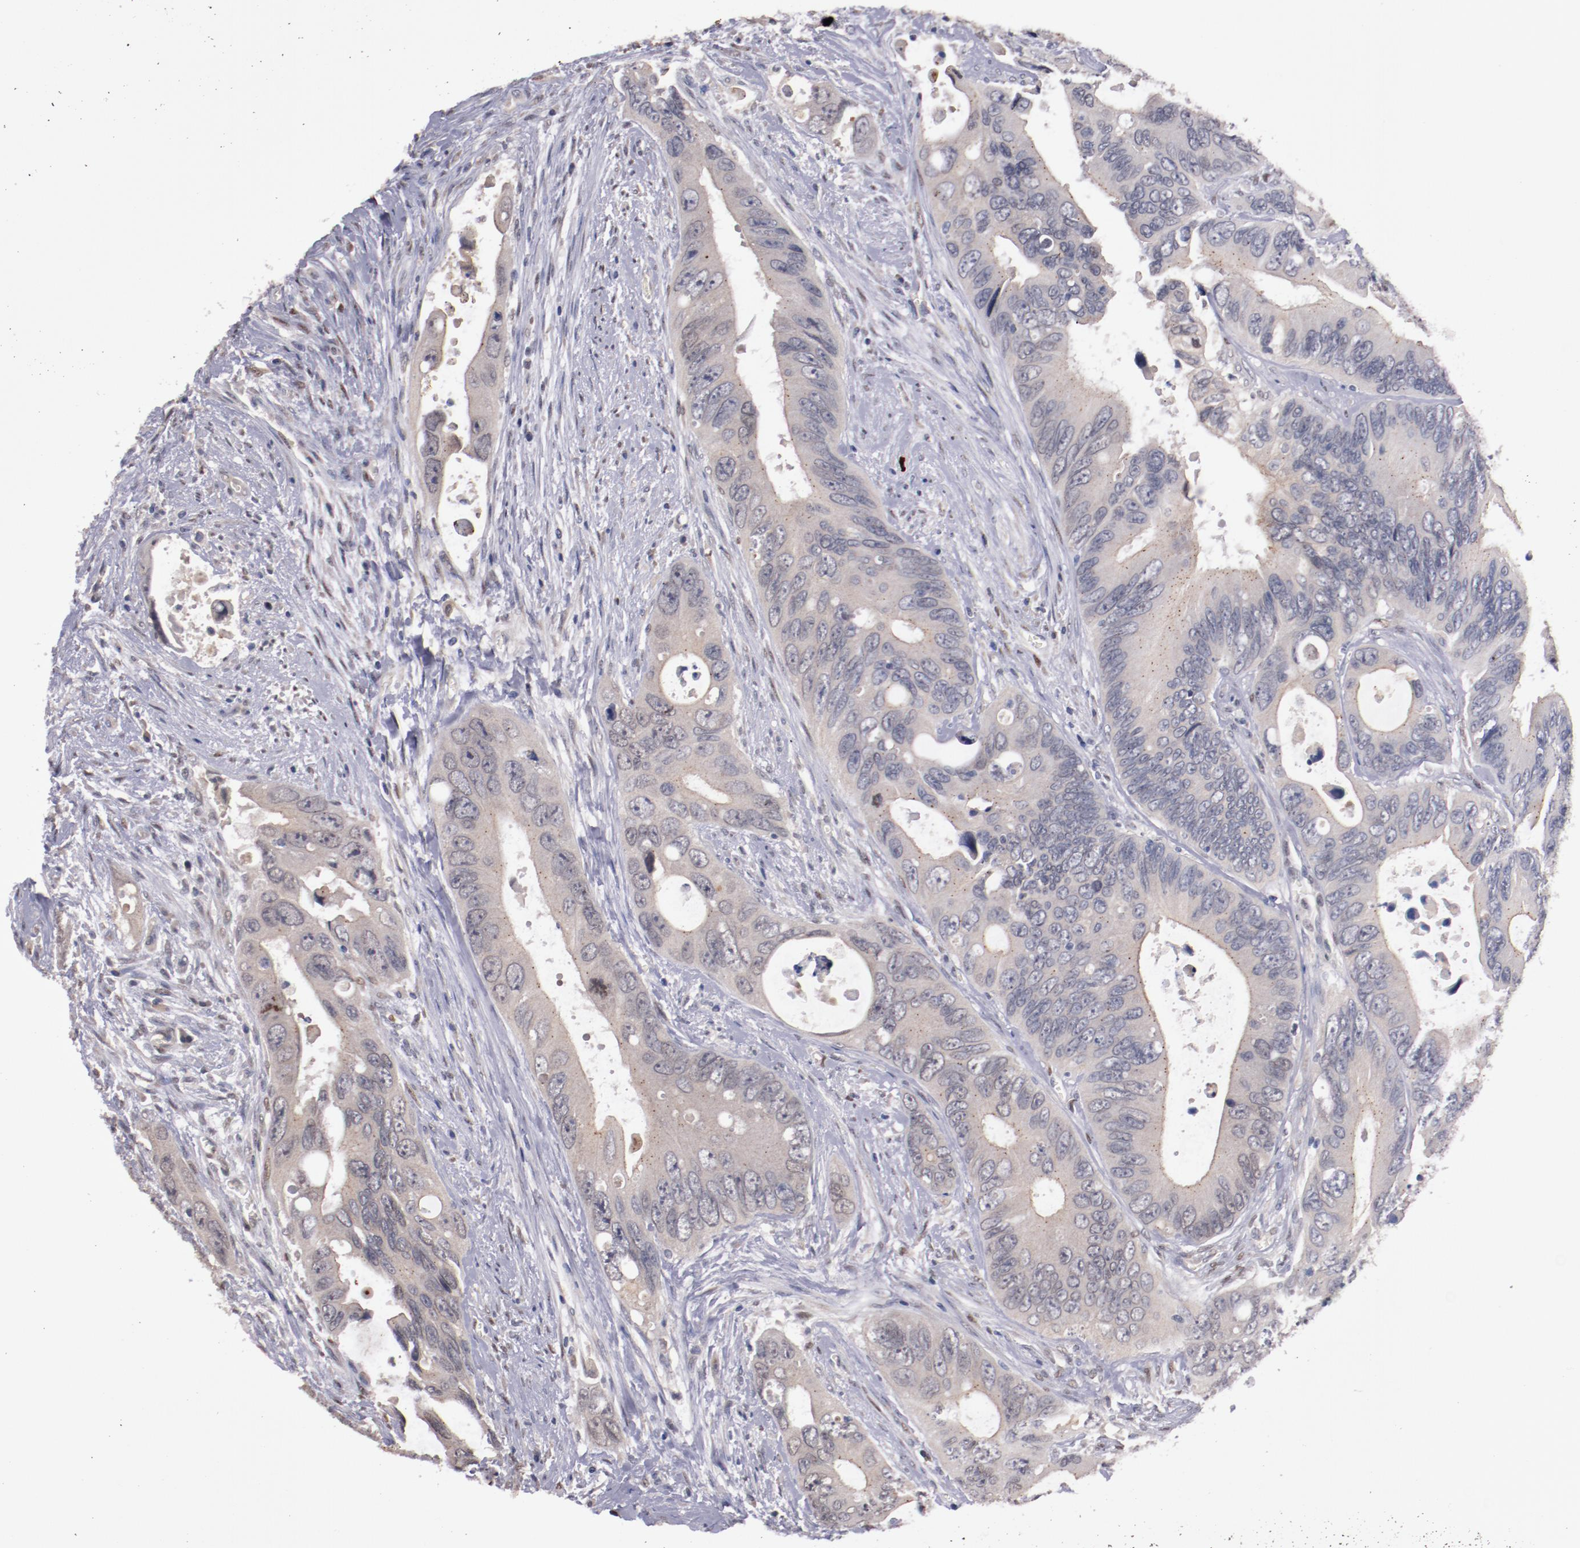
{"staining": {"intensity": "weak", "quantity": ">75%", "location": "cytoplasmic/membranous"}, "tissue": "colorectal cancer", "cell_type": "Tumor cells", "image_type": "cancer", "snomed": [{"axis": "morphology", "description": "Adenocarcinoma, NOS"}, {"axis": "topography", "description": "Rectum"}], "caption": "Approximately >75% of tumor cells in human colorectal cancer (adenocarcinoma) display weak cytoplasmic/membranous protein positivity as visualized by brown immunohistochemical staining.", "gene": "FAM81A", "patient": {"sex": "male", "age": 70}}